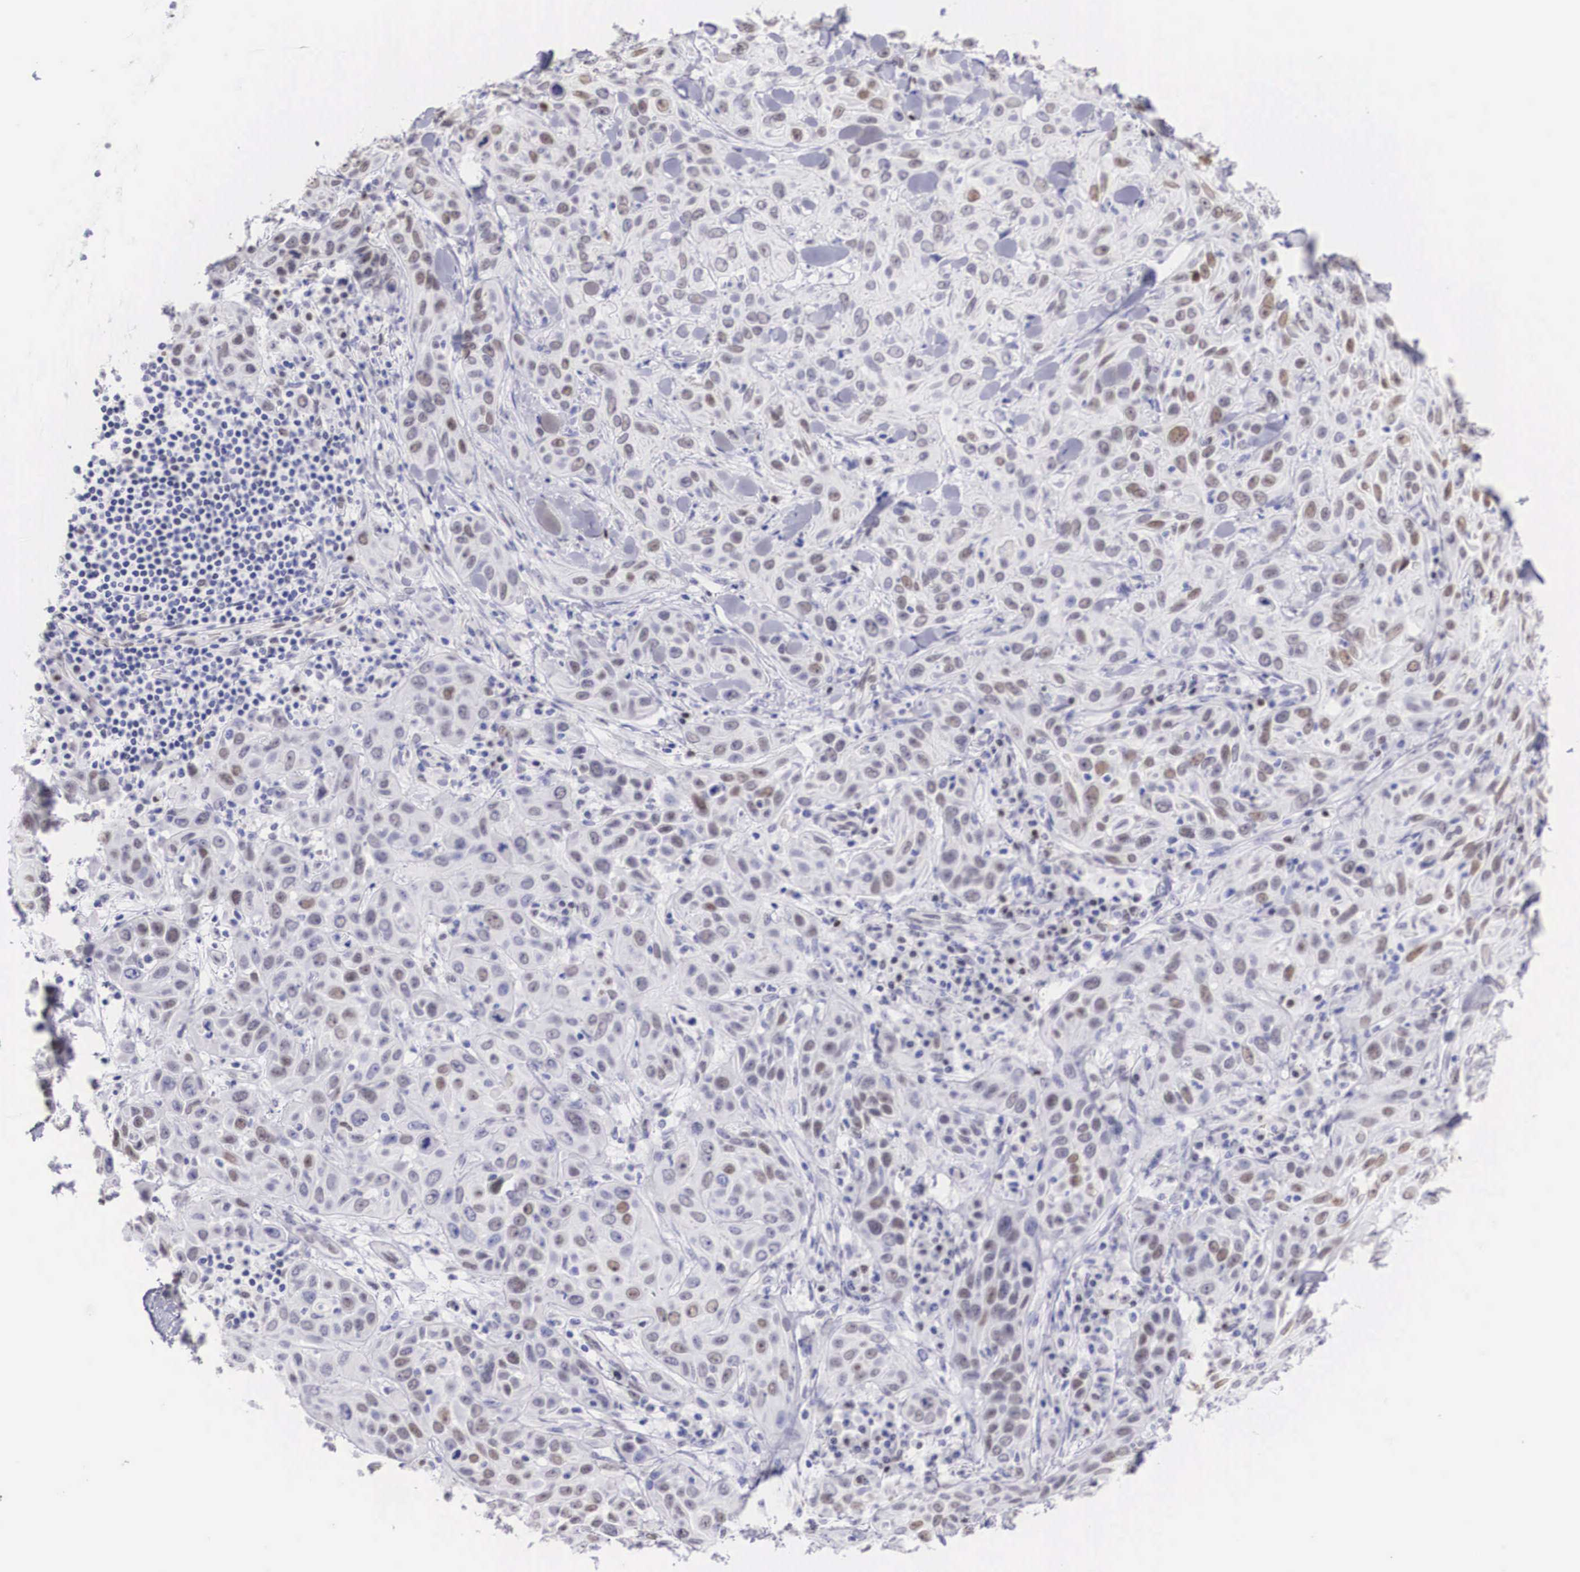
{"staining": {"intensity": "weak", "quantity": "<25%", "location": "nuclear"}, "tissue": "skin cancer", "cell_type": "Tumor cells", "image_type": "cancer", "snomed": [{"axis": "morphology", "description": "Squamous cell carcinoma, NOS"}, {"axis": "topography", "description": "Skin"}], "caption": "Squamous cell carcinoma (skin) was stained to show a protein in brown. There is no significant expression in tumor cells. (Brightfield microscopy of DAB (3,3'-diaminobenzidine) immunohistochemistry (IHC) at high magnification).", "gene": "HMGN5", "patient": {"sex": "male", "age": 84}}